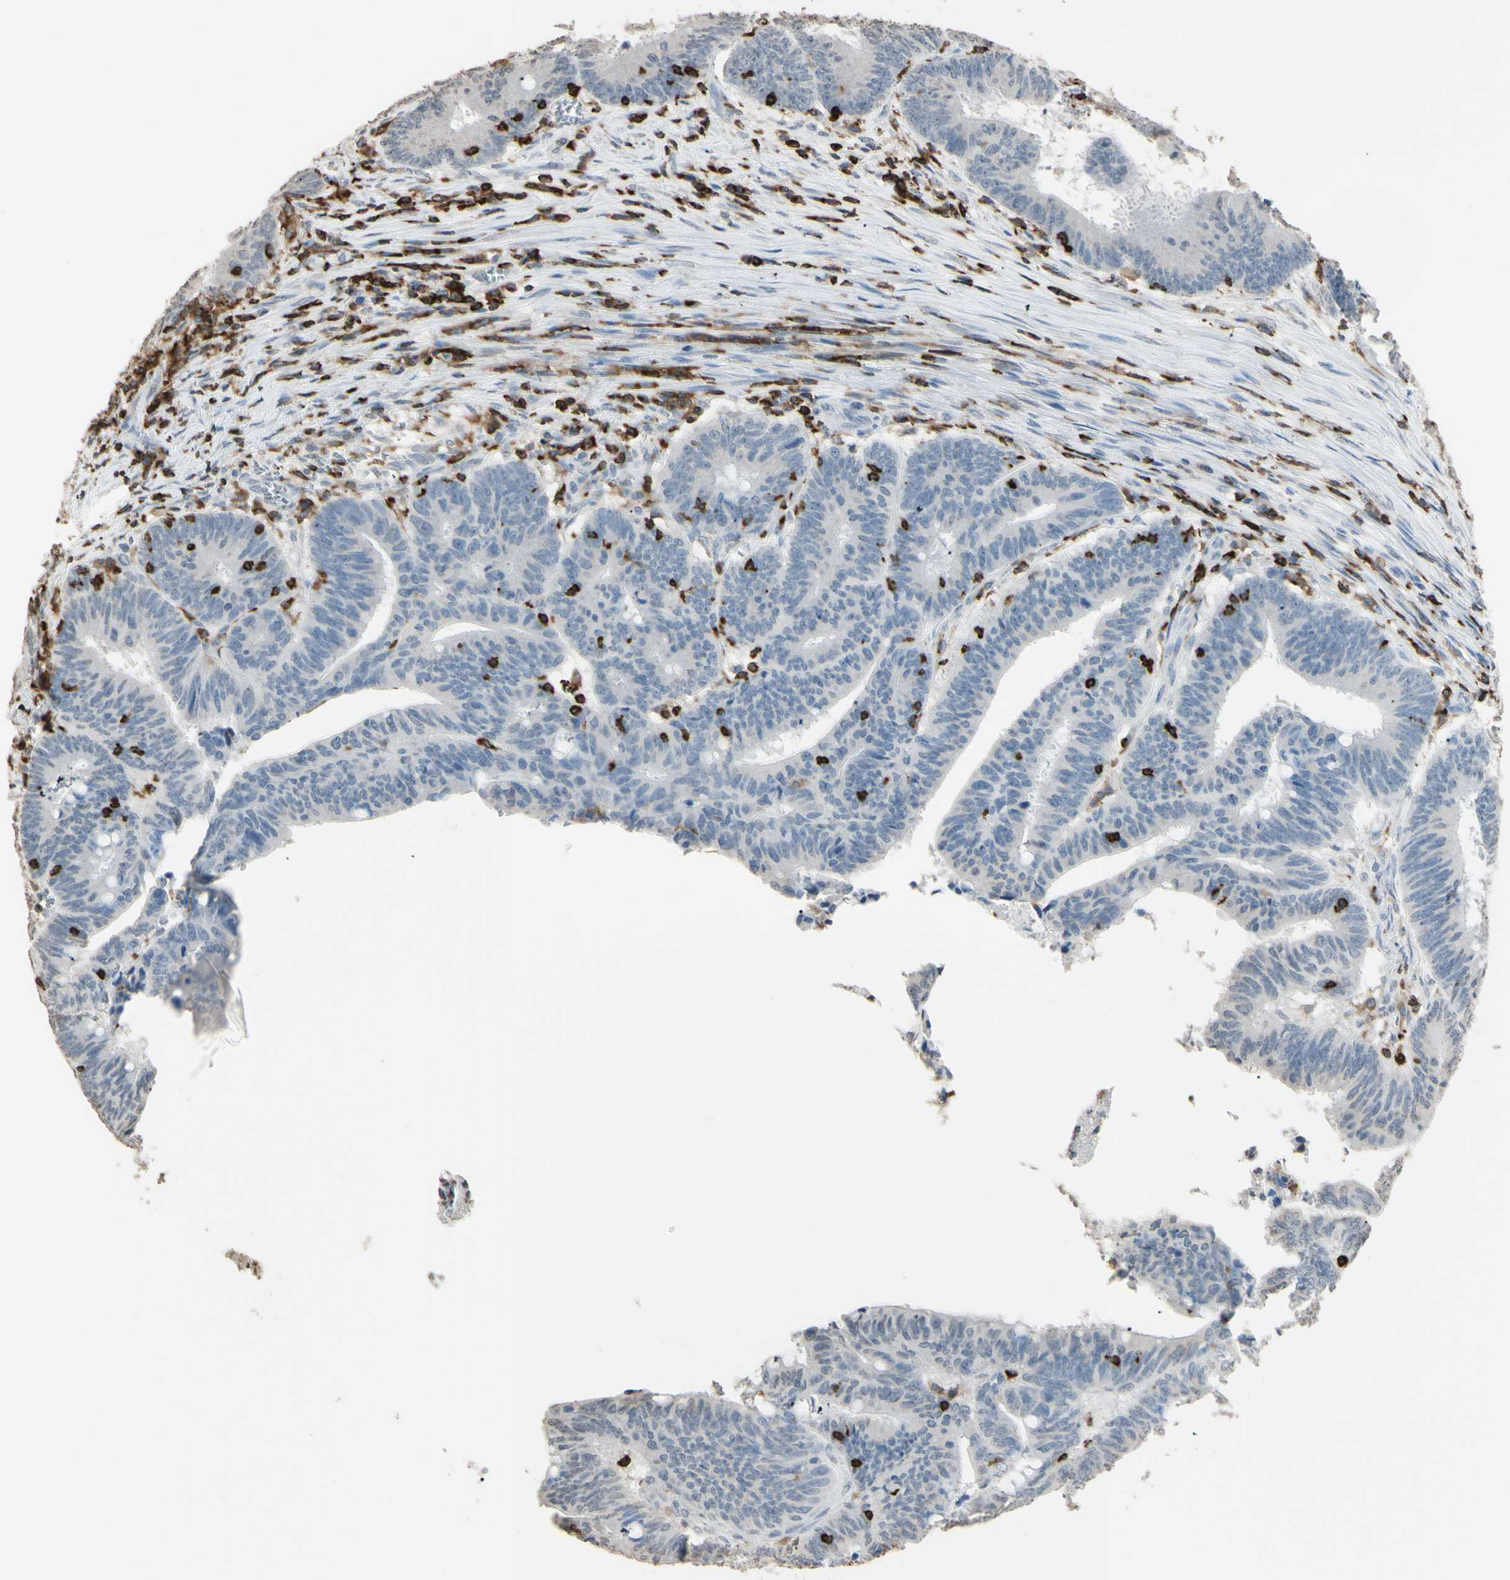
{"staining": {"intensity": "negative", "quantity": "none", "location": "none"}, "tissue": "colorectal cancer", "cell_type": "Tumor cells", "image_type": "cancer", "snomed": [{"axis": "morphology", "description": "Adenocarcinoma, NOS"}, {"axis": "topography", "description": "Colon"}], "caption": "Histopathology image shows no protein expression in tumor cells of colorectal cancer tissue.", "gene": "PSTPIP1", "patient": {"sex": "male", "age": 45}}